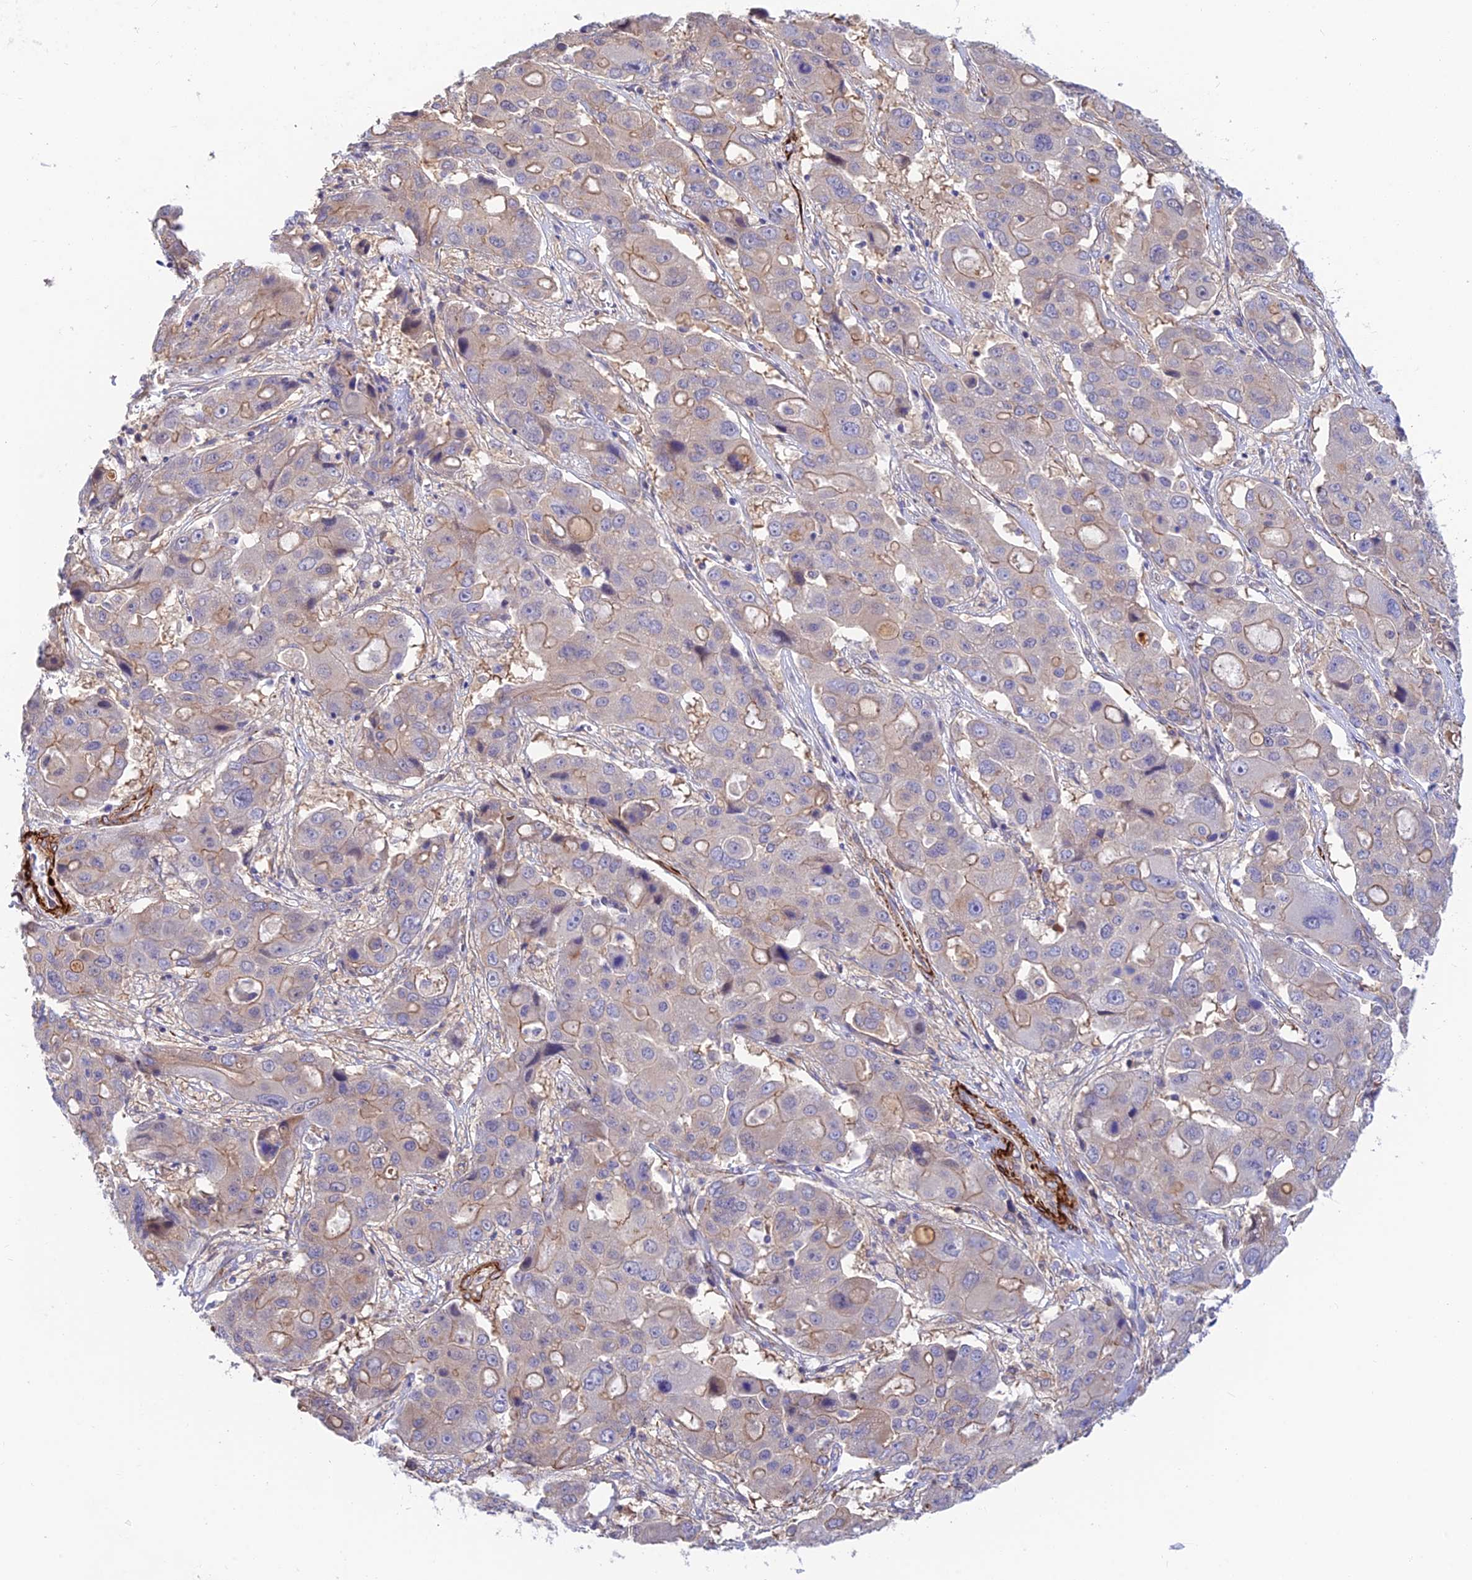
{"staining": {"intensity": "moderate", "quantity": "<25%", "location": "cytoplasmic/membranous"}, "tissue": "liver cancer", "cell_type": "Tumor cells", "image_type": "cancer", "snomed": [{"axis": "morphology", "description": "Cholangiocarcinoma"}, {"axis": "topography", "description": "Liver"}], "caption": "Liver cholangiocarcinoma stained with a brown dye demonstrates moderate cytoplasmic/membranous positive positivity in about <25% of tumor cells.", "gene": "ANKRD50", "patient": {"sex": "male", "age": 67}}